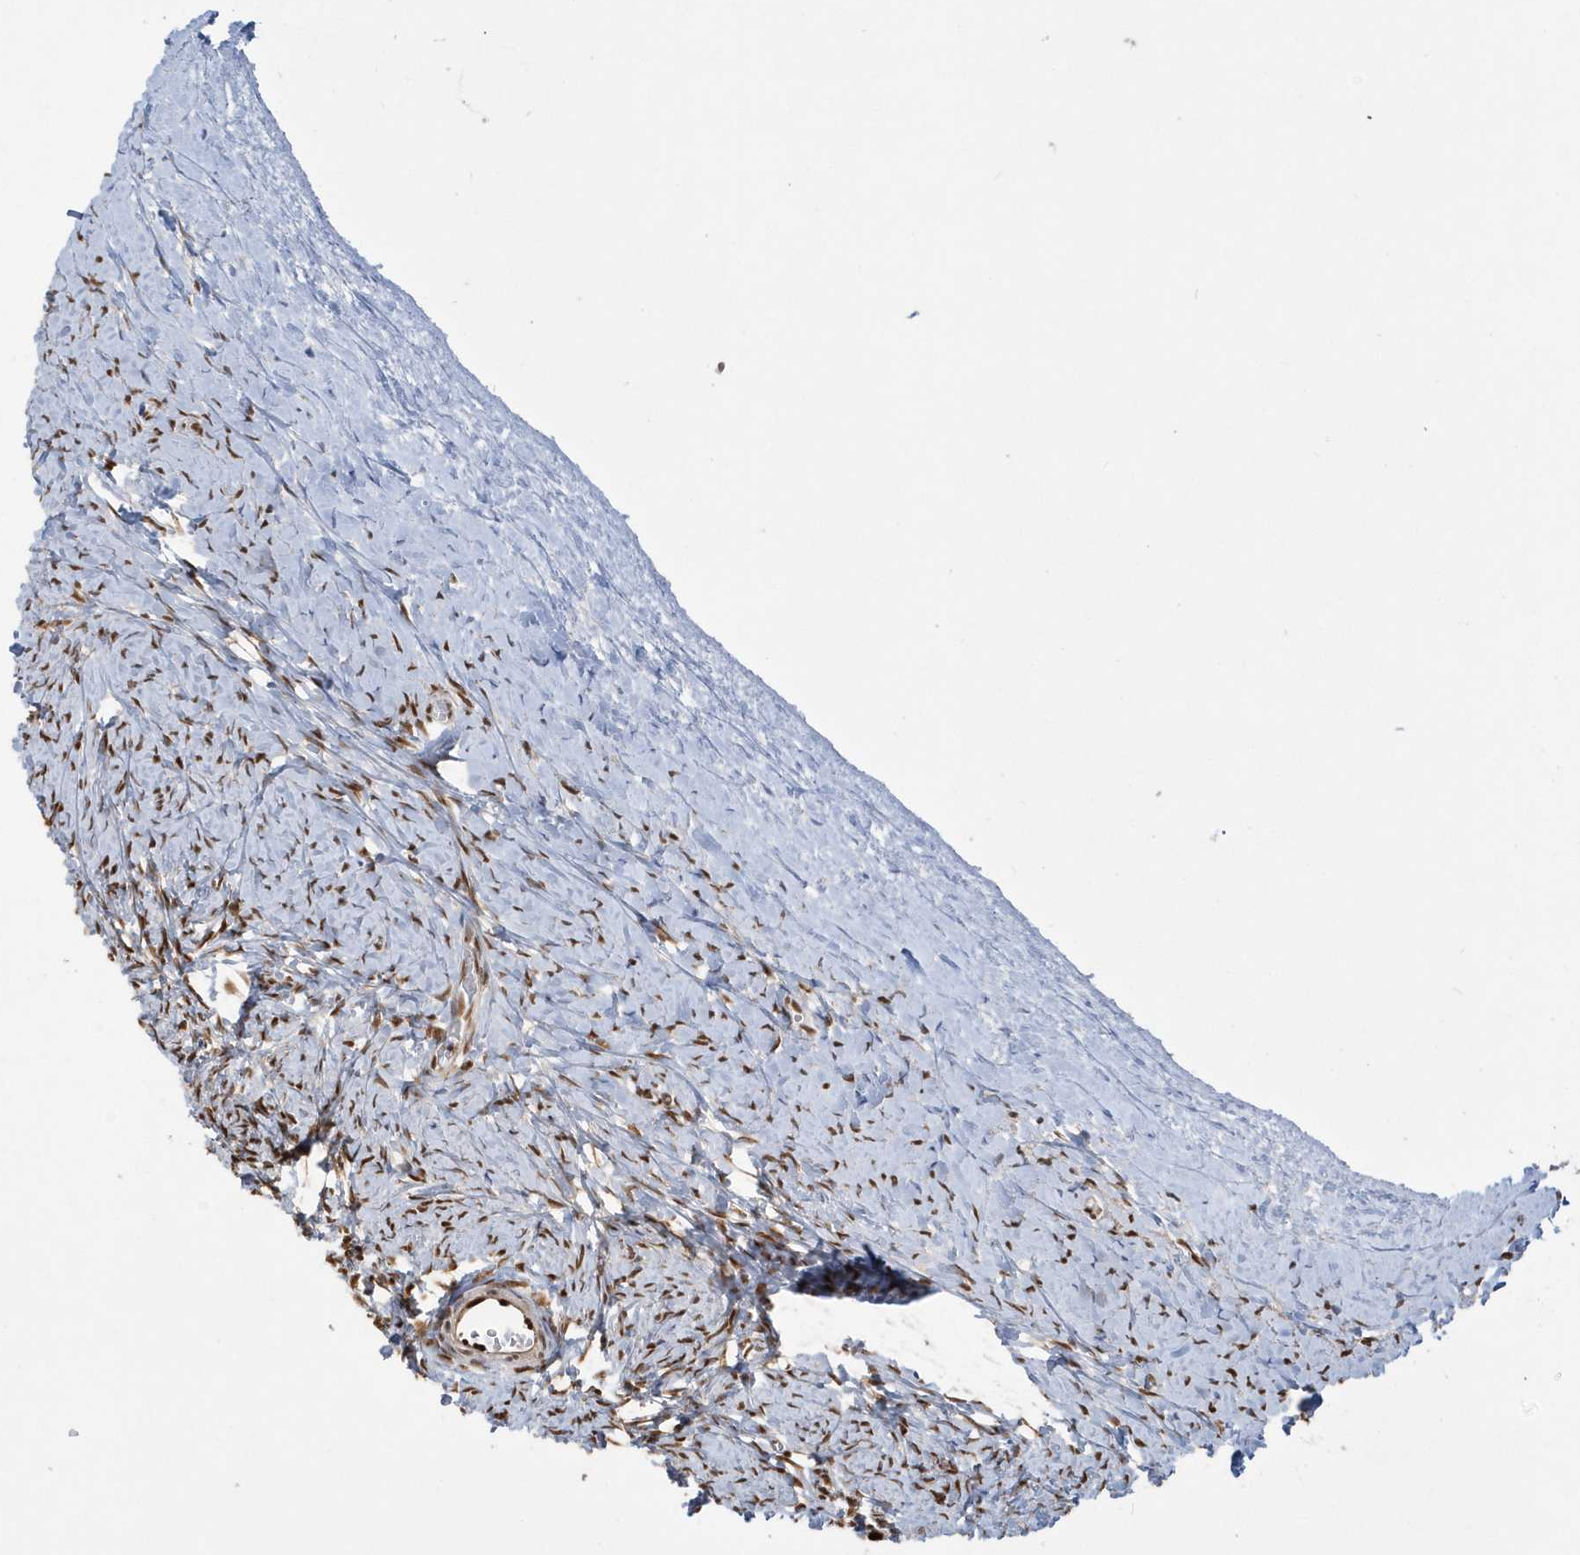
{"staining": {"intensity": "moderate", "quantity": ">75%", "location": "nuclear"}, "tissue": "ovary", "cell_type": "Ovarian stroma cells", "image_type": "normal", "snomed": [{"axis": "morphology", "description": "Normal tissue, NOS"}, {"axis": "morphology", "description": "Developmental malformation"}, {"axis": "topography", "description": "Ovary"}], "caption": "Moderate nuclear positivity for a protein is identified in about >75% of ovarian stroma cells of benign ovary using IHC.", "gene": "SEPHS1", "patient": {"sex": "female", "age": 39}}